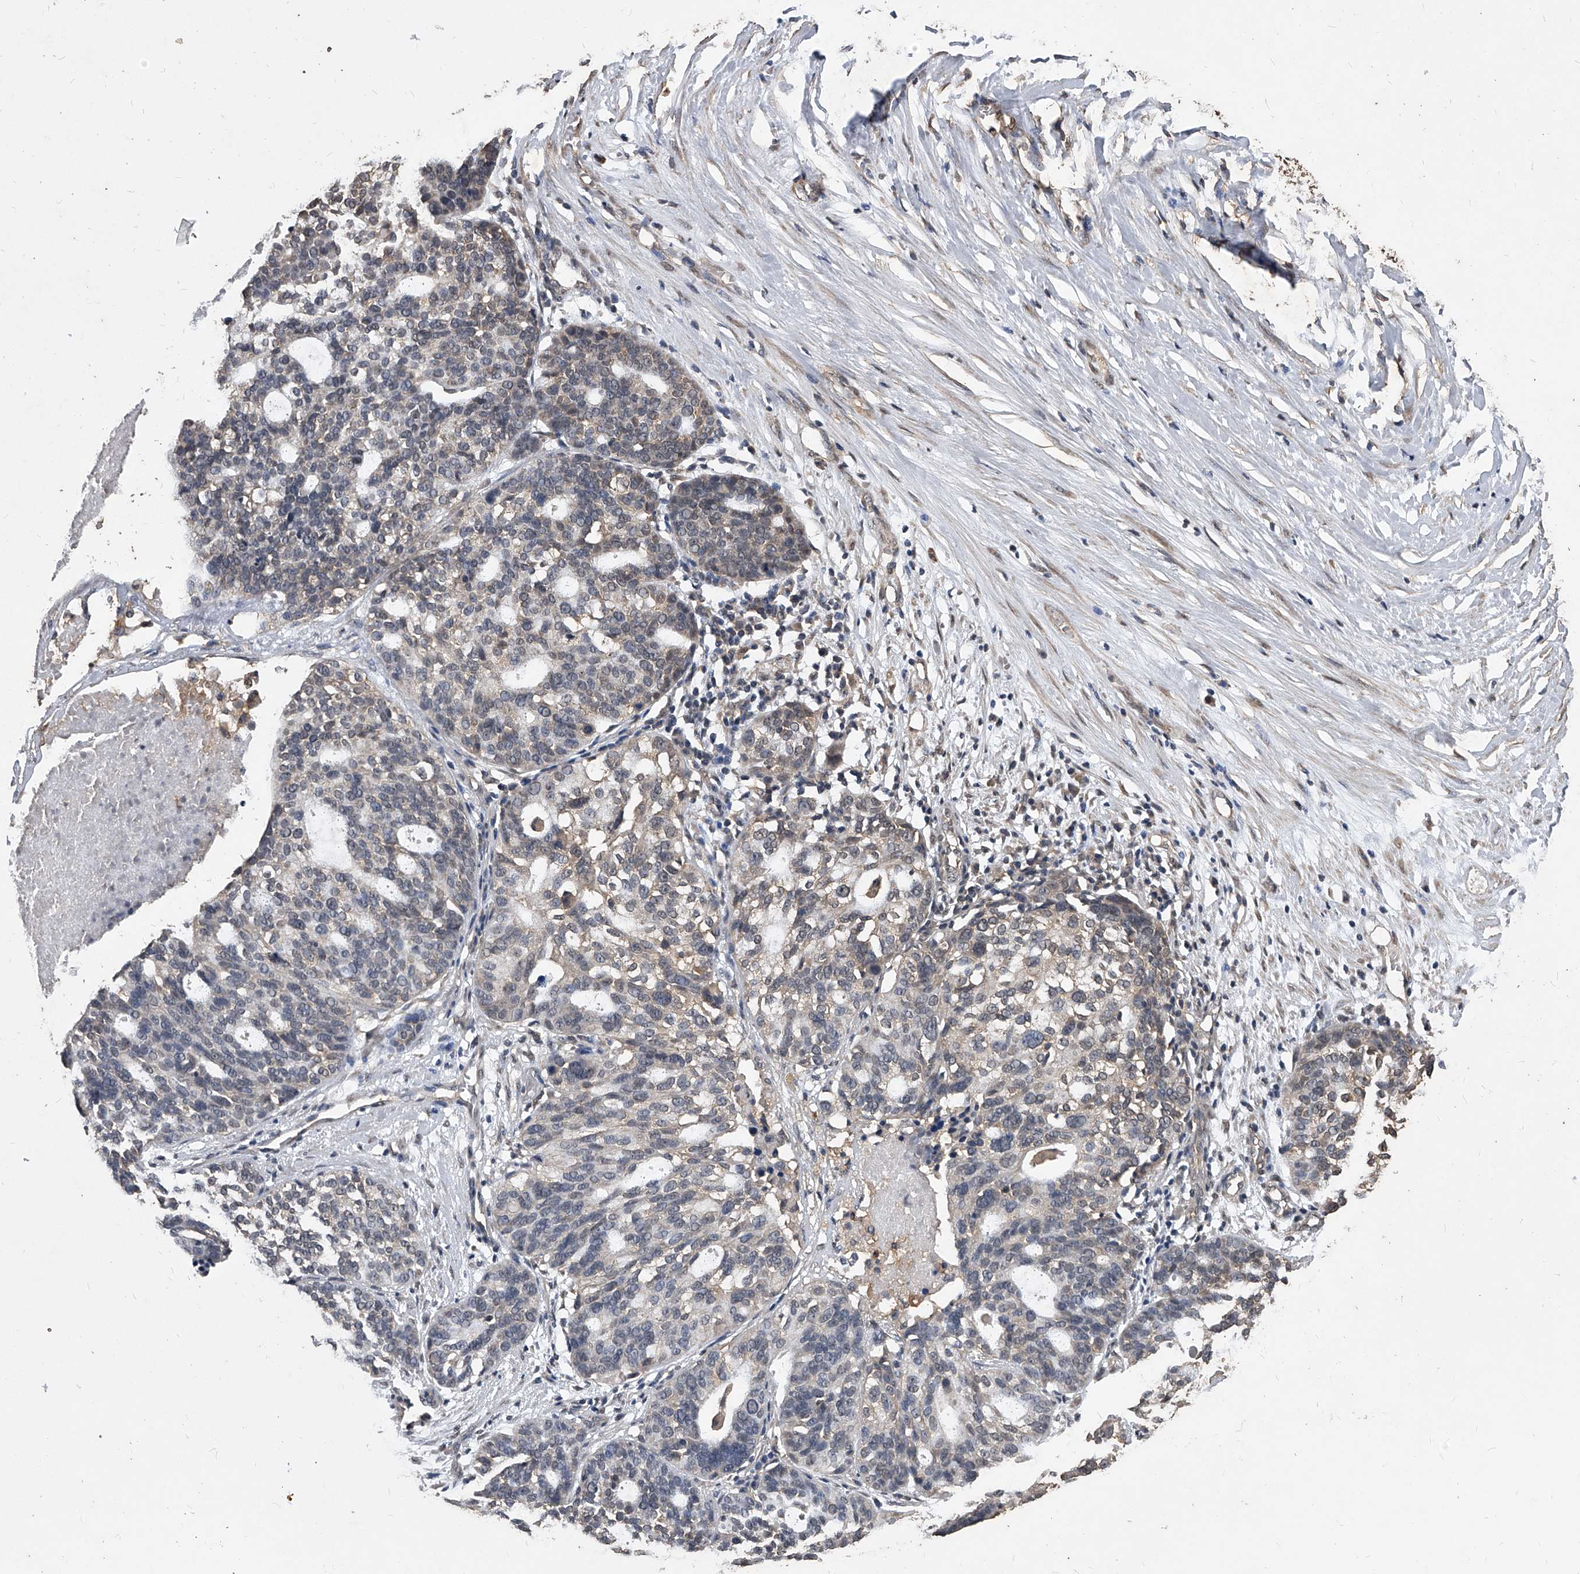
{"staining": {"intensity": "negative", "quantity": "none", "location": "none"}, "tissue": "ovarian cancer", "cell_type": "Tumor cells", "image_type": "cancer", "snomed": [{"axis": "morphology", "description": "Cystadenocarcinoma, serous, NOS"}, {"axis": "topography", "description": "Ovary"}], "caption": "Immunohistochemical staining of human ovarian cancer demonstrates no significant expression in tumor cells.", "gene": "FBXL4", "patient": {"sex": "female", "age": 59}}